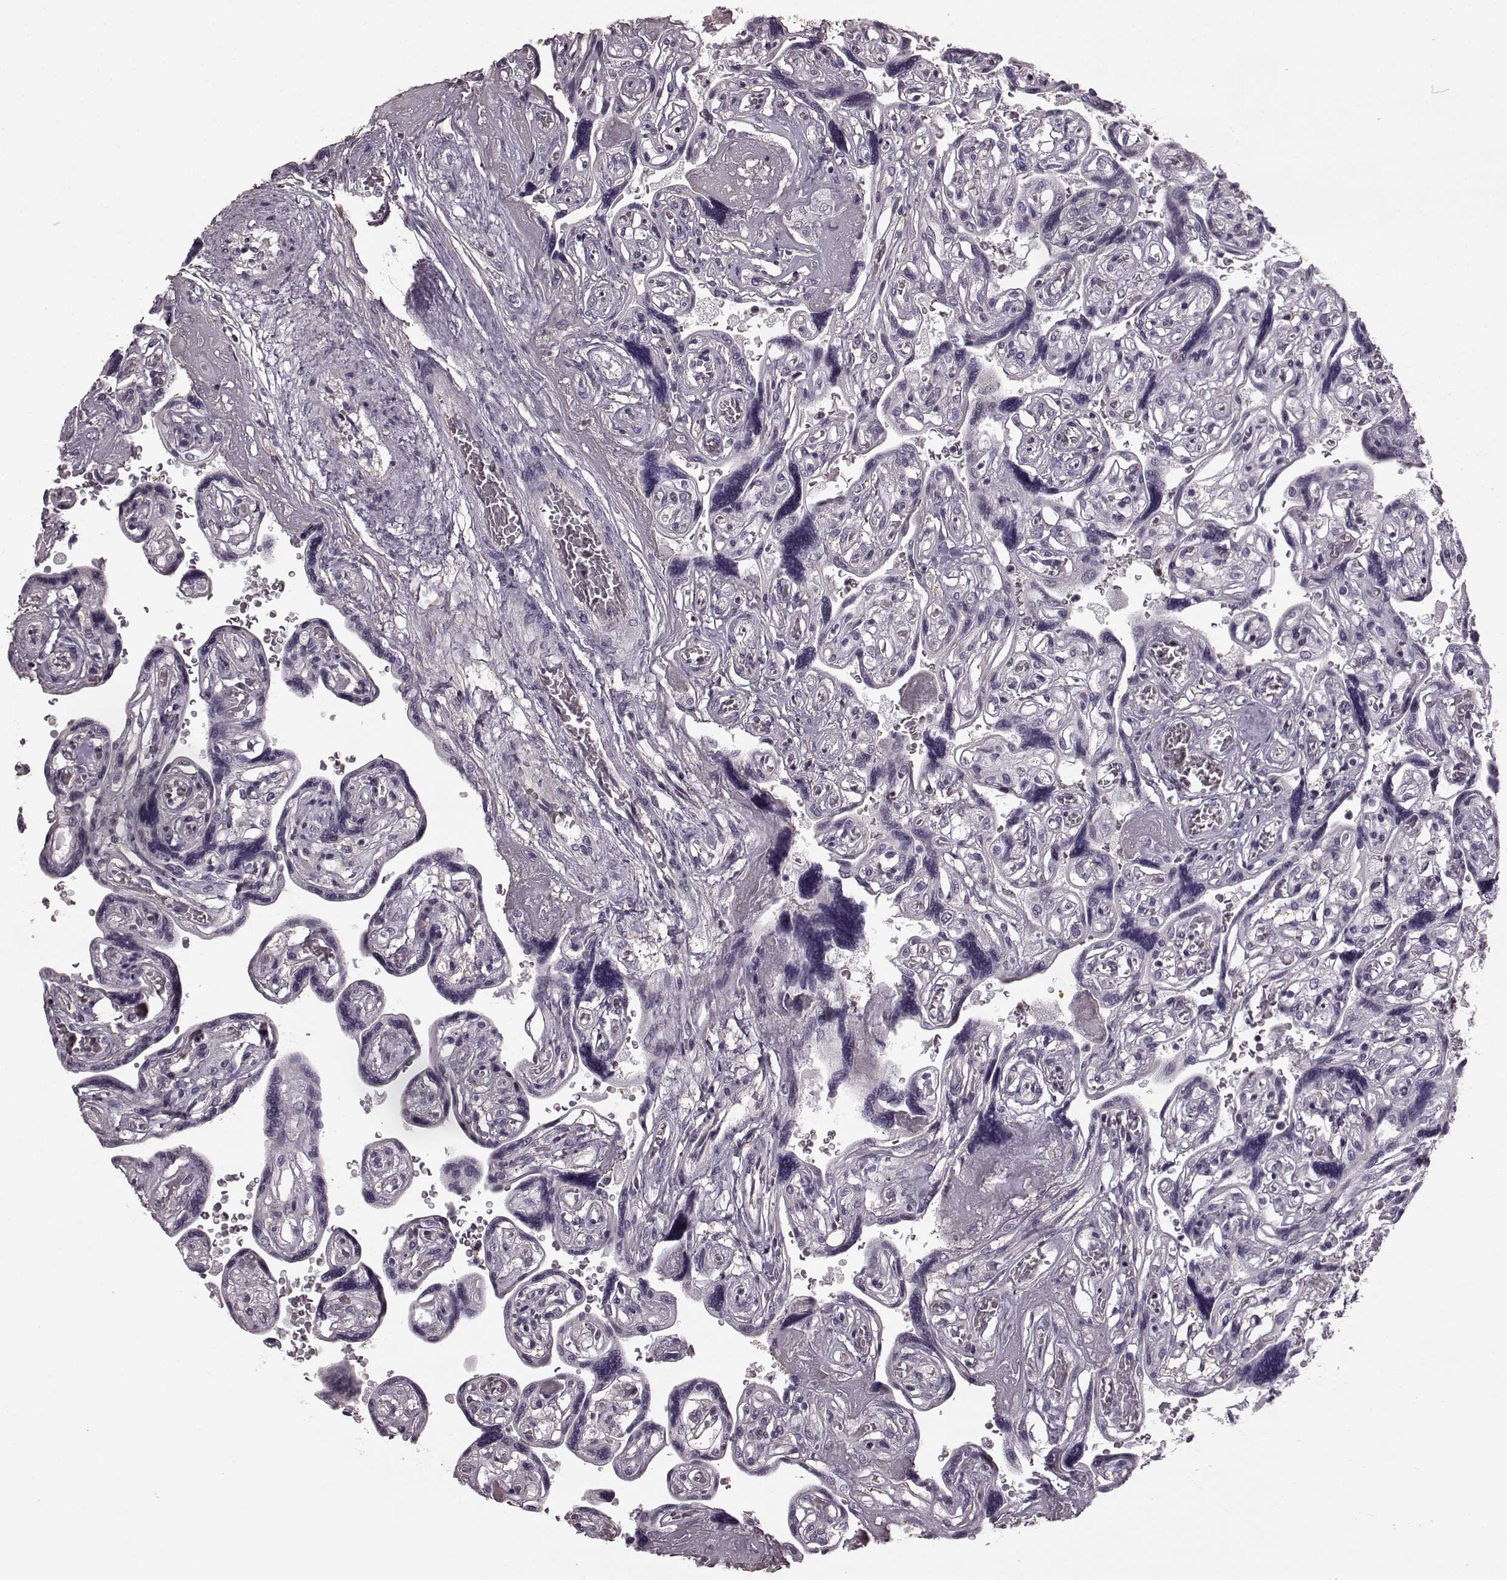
{"staining": {"intensity": "negative", "quantity": "none", "location": "none"}, "tissue": "placenta", "cell_type": "Decidual cells", "image_type": "normal", "snomed": [{"axis": "morphology", "description": "Normal tissue, NOS"}, {"axis": "topography", "description": "Placenta"}], "caption": "Human placenta stained for a protein using immunohistochemistry (IHC) reveals no staining in decidual cells.", "gene": "PDCD1", "patient": {"sex": "female", "age": 32}}